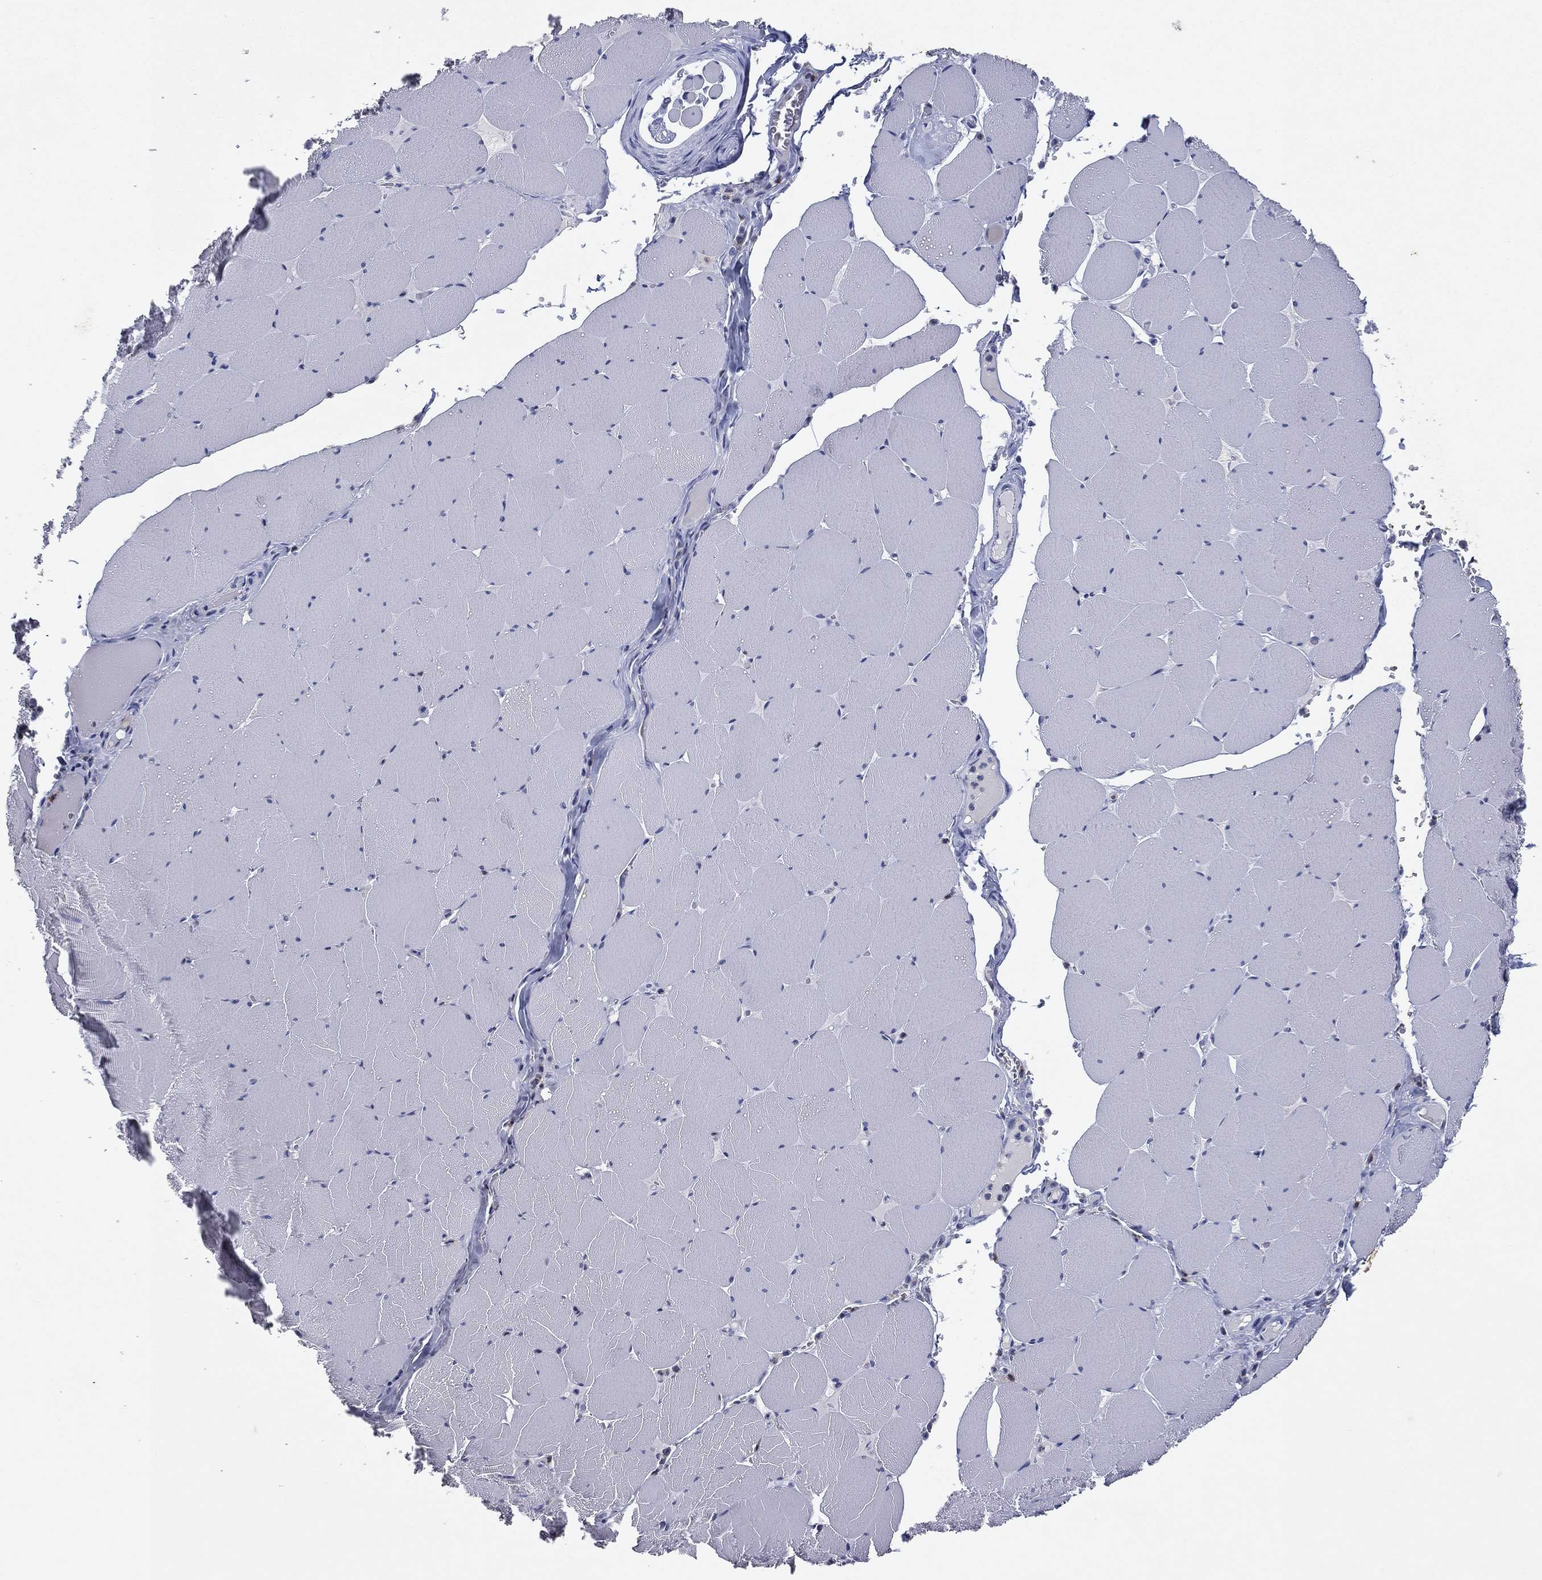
{"staining": {"intensity": "negative", "quantity": "none", "location": "none"}, "tissue": "skeletal muscle", "cell_type": "Myocytes", "image_type": "normal", "snomed": [{"axis": "morphology", "description": "Normal tissue, NOS"}, {"axis": "morphology", "description": "Malignant melanoma, Metastatic site"}, {"axis": "topography", "description": "Skeletal muscle"}], "caption": "Immunohistochemical staining of normal skeletal muscle displays no significant staining in myocytes. The staining is performed using DAB brown chromogen with nuclei counter-stained in using hematoxylin.", "gene": "KRT7", "patient": {"sex": "male", "age": 50}}